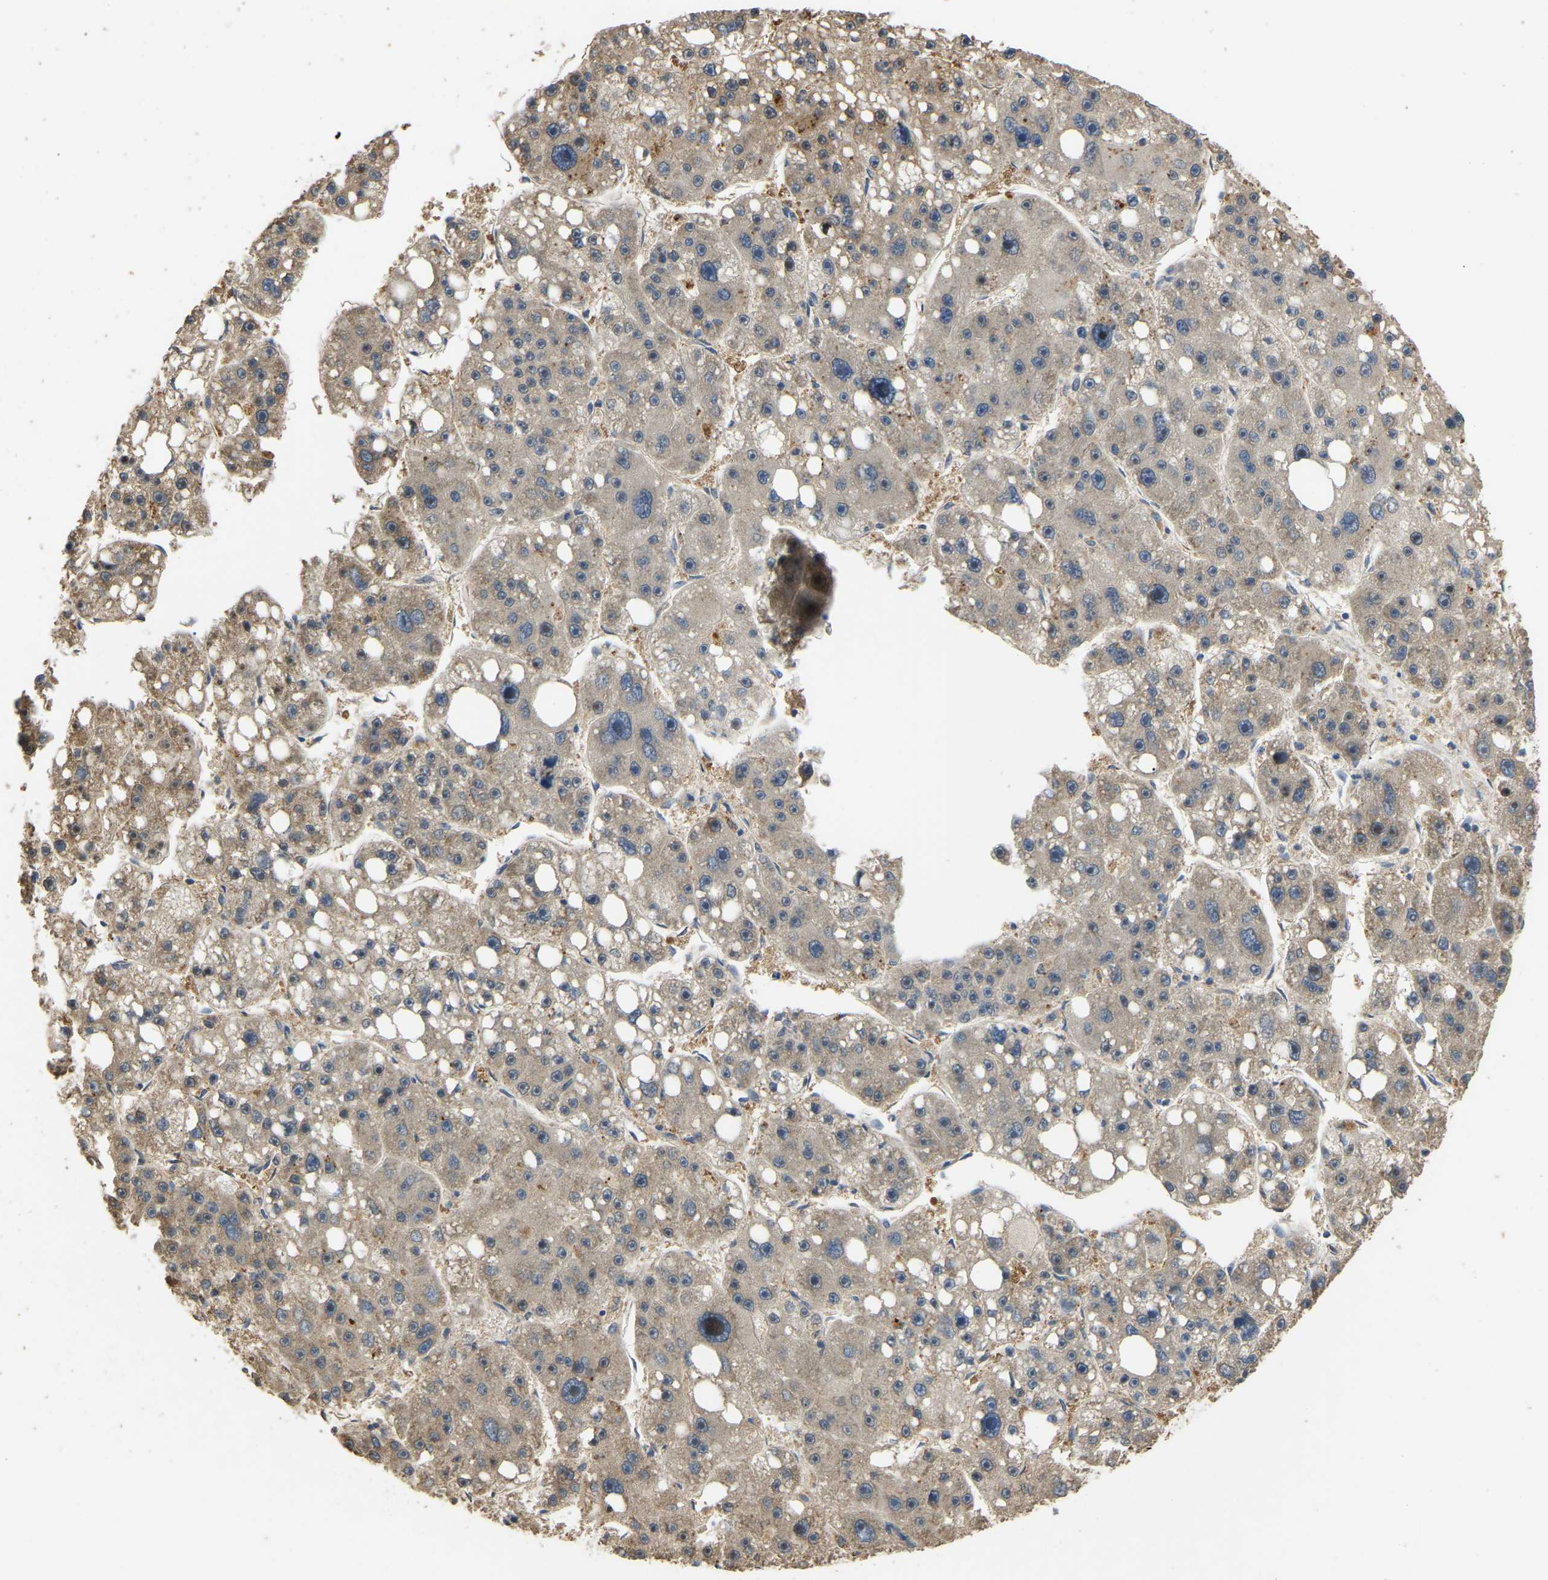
{"staining": {"intensity": "weak", "quantity": "25%-75%", "location": "cytoplasmic/membranous"}, "tissue": "liver cancer", "cell_type": "Tumor cells", "image_type": "cancer", "snomed": [{"axis": "morphology", "description": "Carcinoma, Hepatocellular, NOS"}, {"axis": "topography", "description": "Liver"}], "caption": "Weak cytoplasmic/membranous expression is identified in approximately 25%-75% of tumor cells in liver hepatocellular carcinoma.", "gene": "TUFM", "patient": {"sex": "female", "age": 61}}